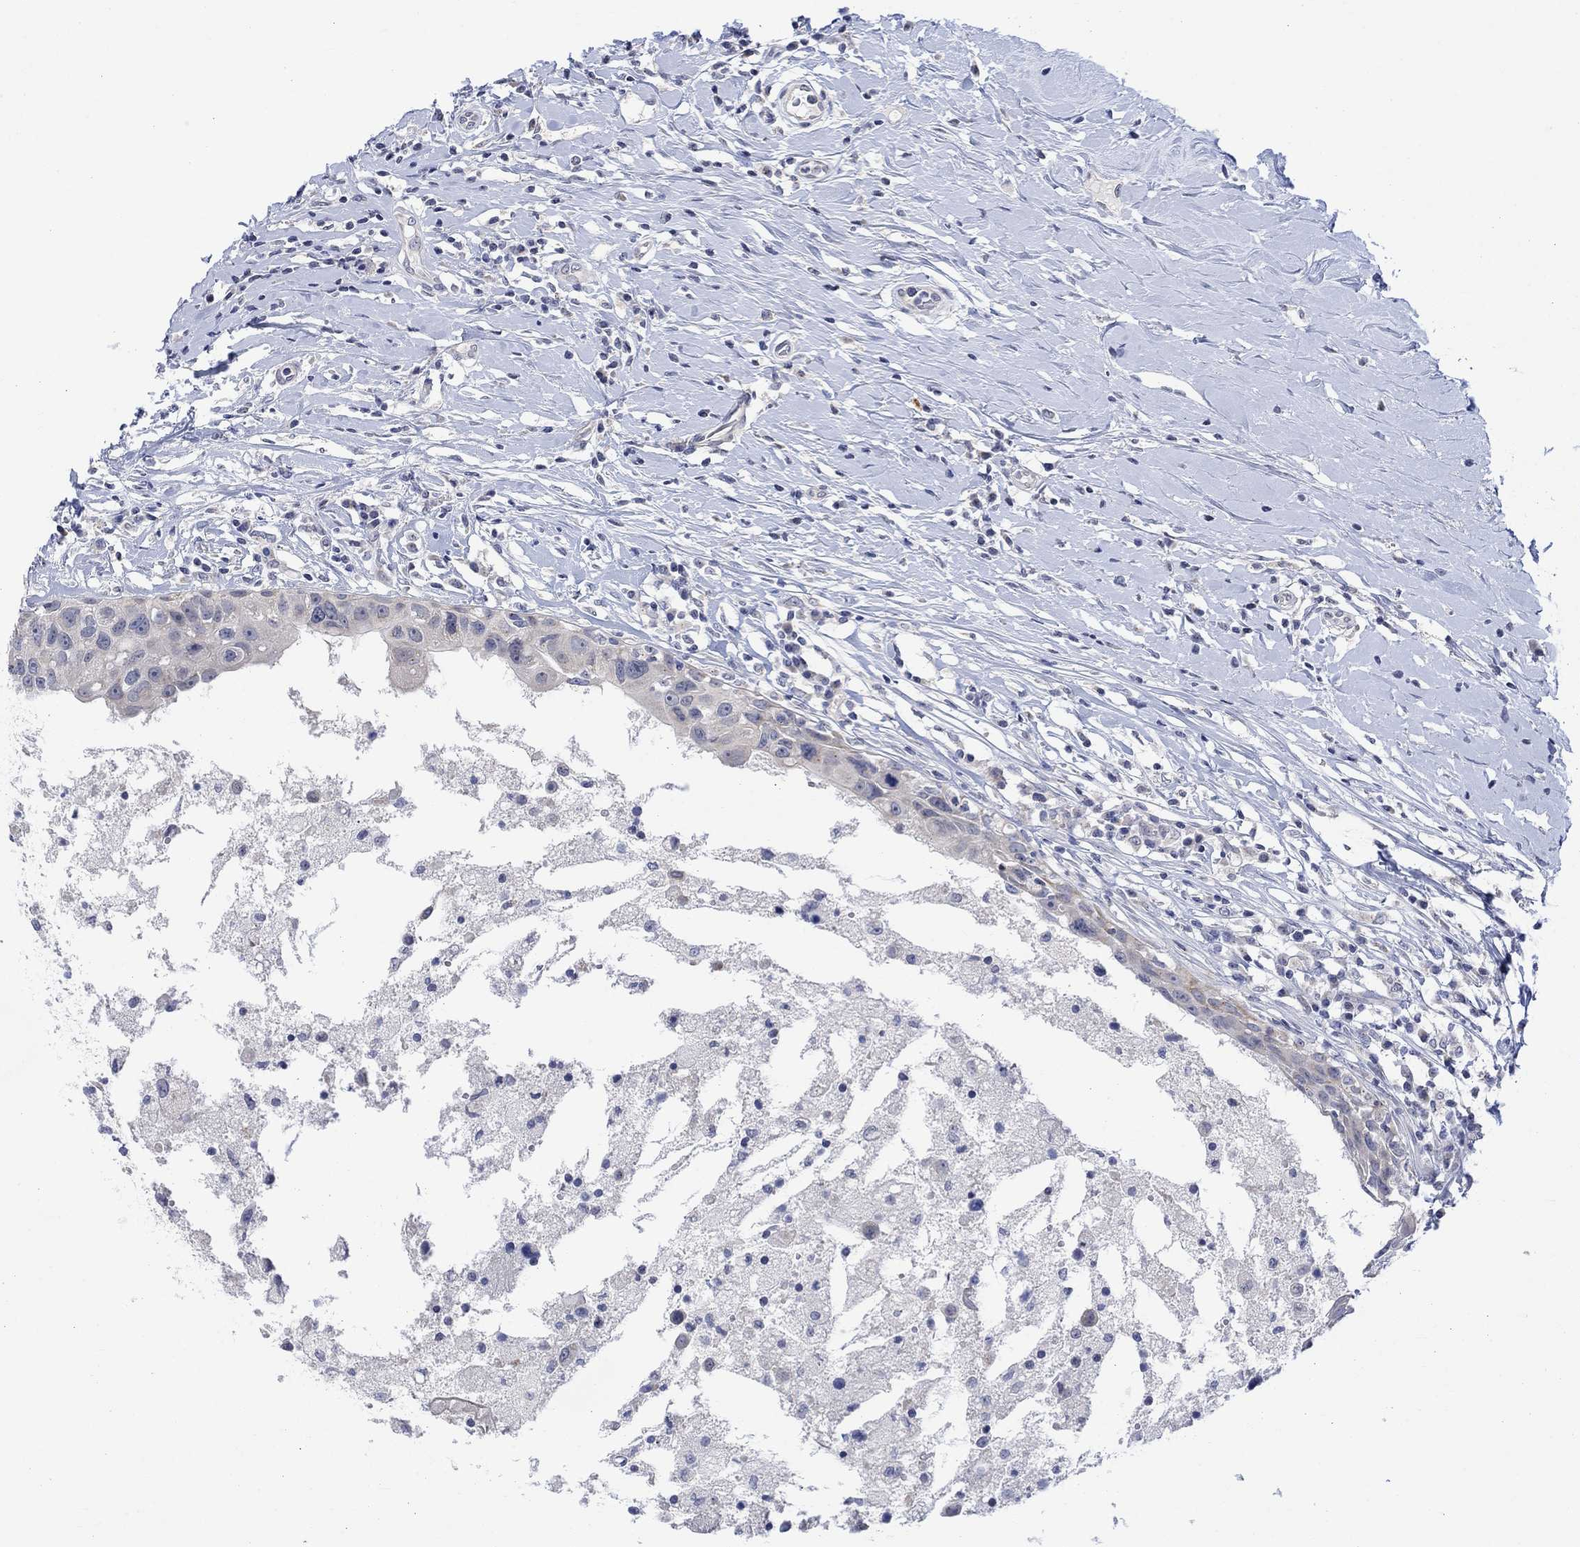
{"staining": {"intensity": "weak", "quantity": "<25%", "location": "cytoplasmic/membranous"}, "tissue": "breast cancer", "cell_type": "Tumor cells", "image_type": "cancer", "snomed": [{"axis": "morphology", "description": "Duct carcinoma"}, {"axis": "topography", "description": "Breast"}], "caption": "A high-resolution image shows immunohistochemistry (IHC) staining of breast cancer (infiltrating ductal carcinoma), which demonstrates no significant positivity in tumor cells.", "gene": "DCX", "patient": {"sex": "female", "age": 27}}